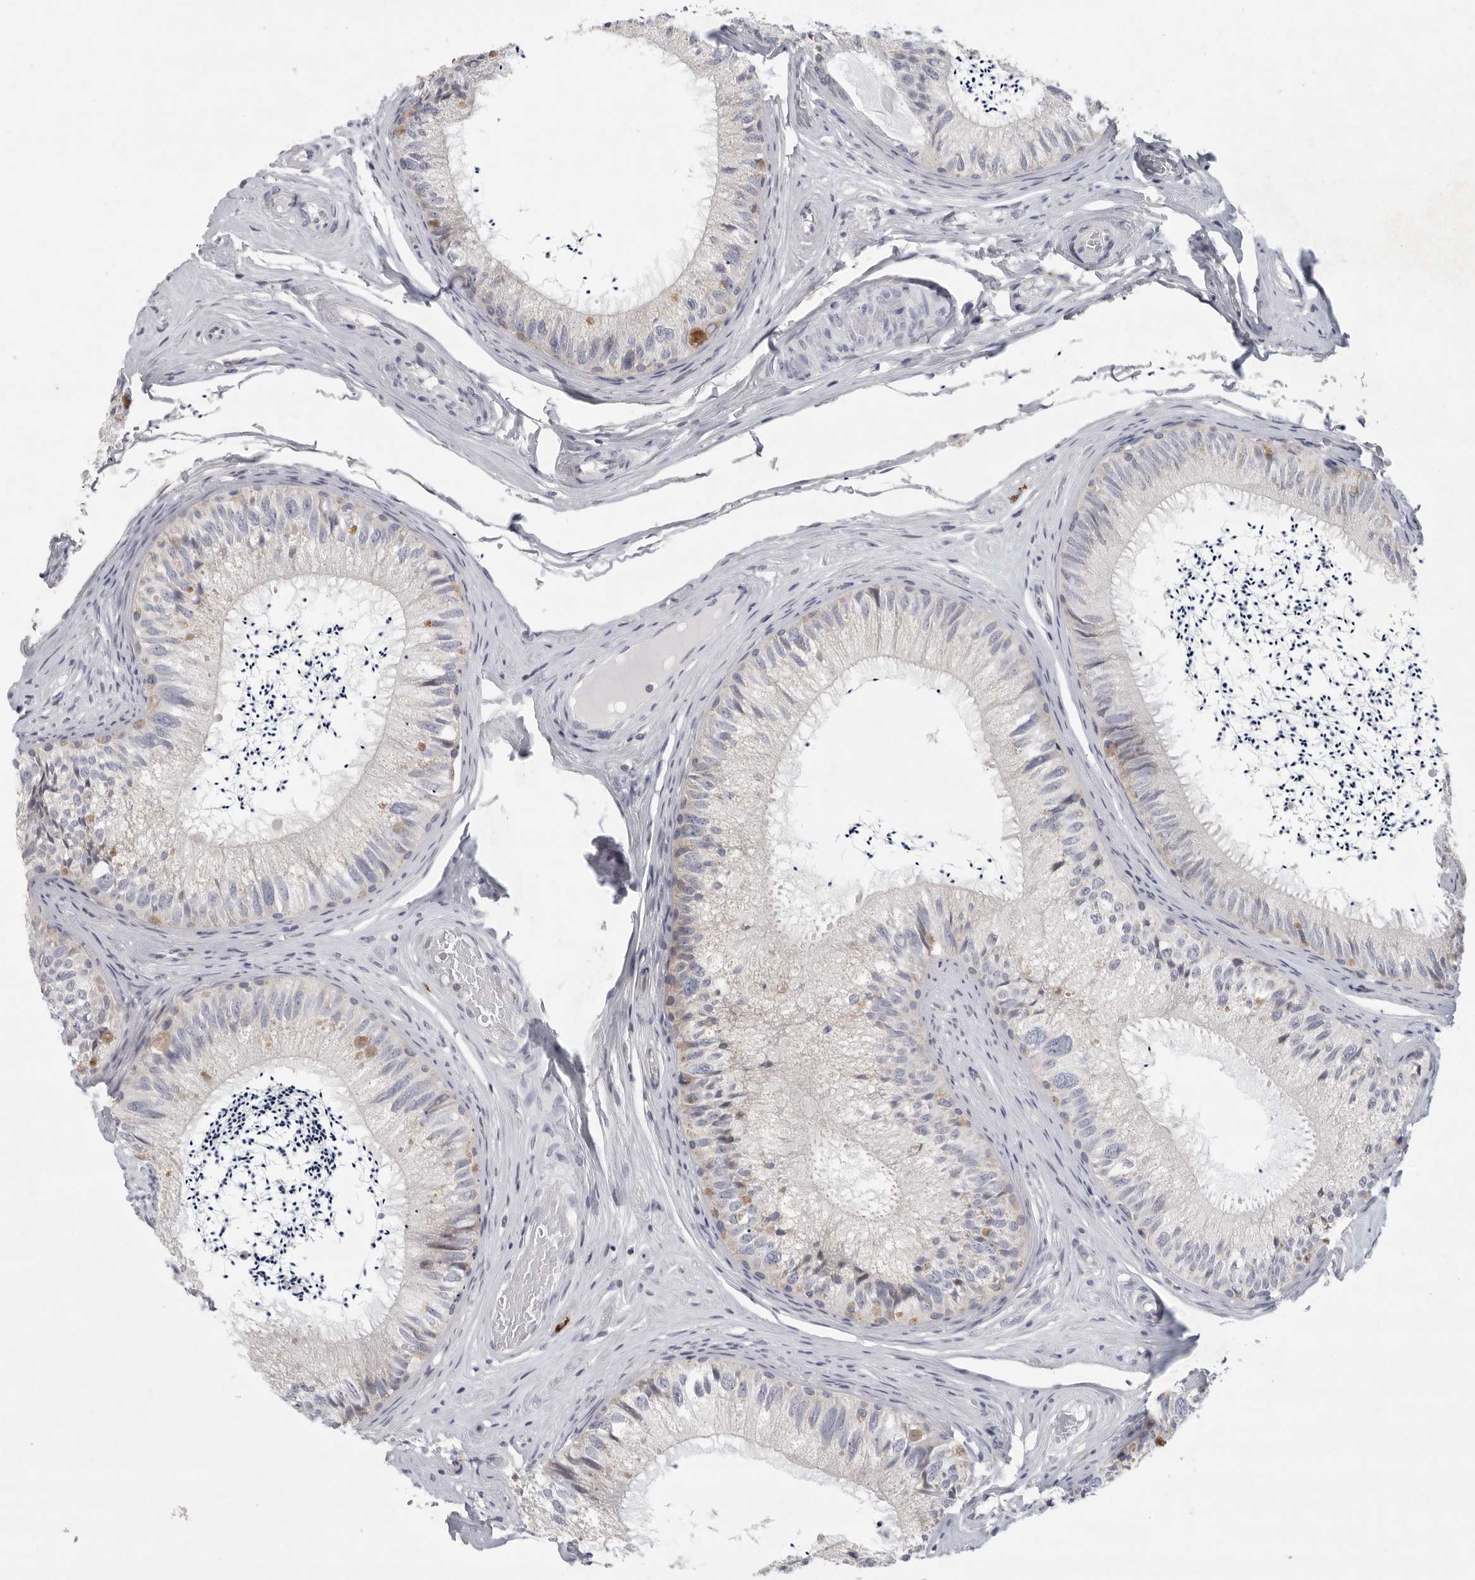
{"staining": {"intensity": "negative", "quantity": "none", "location": "none"}, "tissue": "epididymis", "cell_type": "Glandular cells", "image_type": "normal", "snomed": [{"axis": "morphology", "description": "Normal tissue, NOS"}, {"axis": "topography", "description": "Epididymis"}], "caption": "The micrograph reveals no staining of glandular cells in normal epididymis. The staining is performed using DAB (3,3'-diaminobenzidine) brown chromogen with nuclei counter-stained in using hematoxylin.", "gene": "TMEM69", "patient": {"sex": "male", "age": 79}}